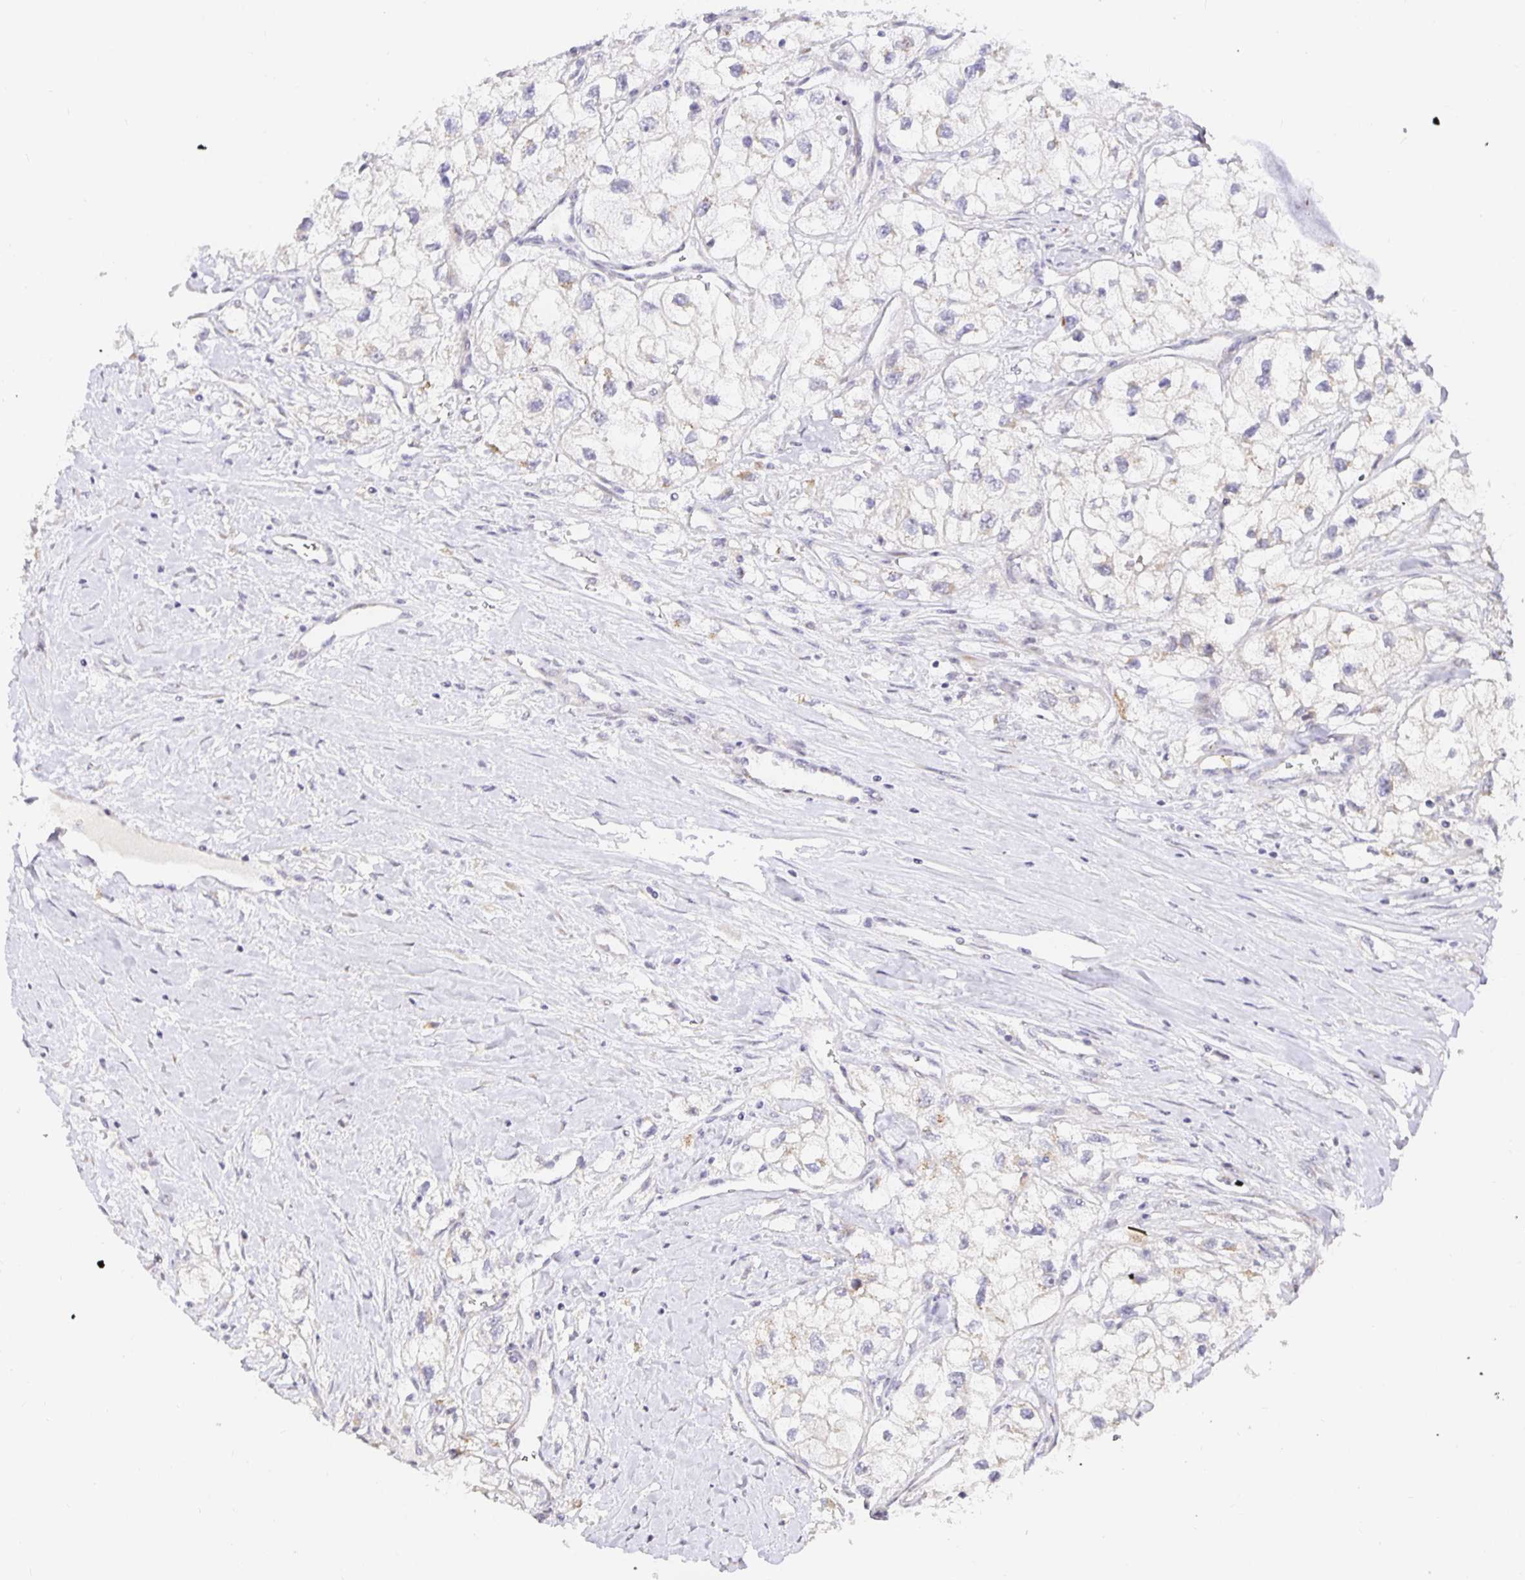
{"staining": {"intensity": "weak", "quantity": "<25%", "location": "cytoplasmic/membranous"}, "tissue": "renal cancer", "cell_type": "Tumor cells", "image_type": "cancer", "snomed": [{"axis": "morphology", "description": "Adenocarcinoma, NOS"}, {"axis": "topography", "description": "Kidney"}], "caption": "DAB immunohistochemical staining of human renal cancer displays no significant staining in tumor cells.", "gene": "TJP3", "patient": {"sex": "male", "age": 59}}